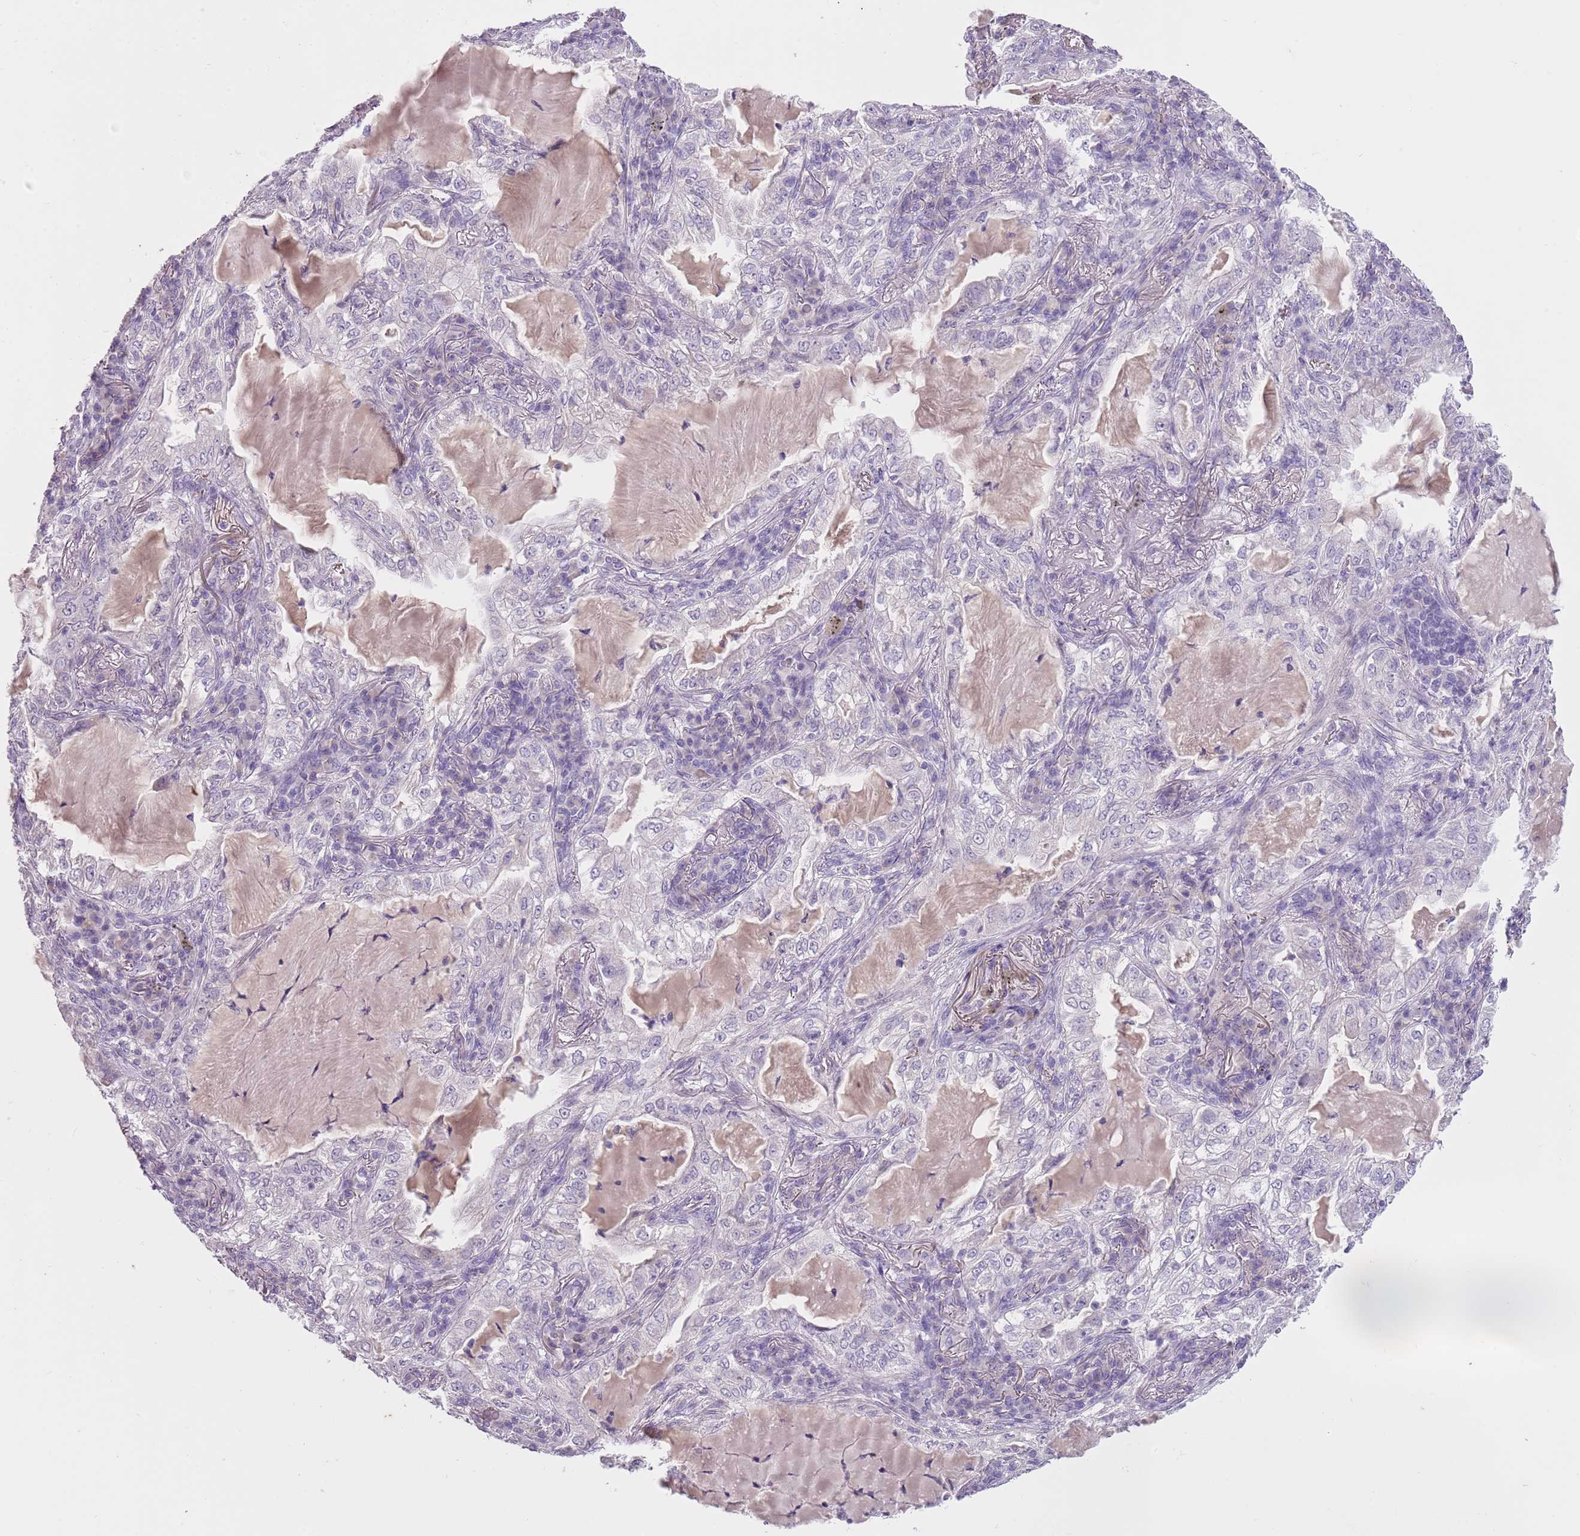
{"staining": {"intensity": "negative", "quantity": "none", "location": "none"}, "tissue": "lung cancer", "cell_type": "Tumor cells", "image_type": "cancer", "snomed": [{"axis": "morphology", "description": "Adenocarcinoma, NOS"}, {"axis": "topography", "description": "Lung"}], "caption": "Lung cancer (adenocarcinoma) was stained to show a protein in brown. There is no significant expression in tumor cells.", "gene": "SLC35E3", "patient": {"sex": "female", "age": 73}}